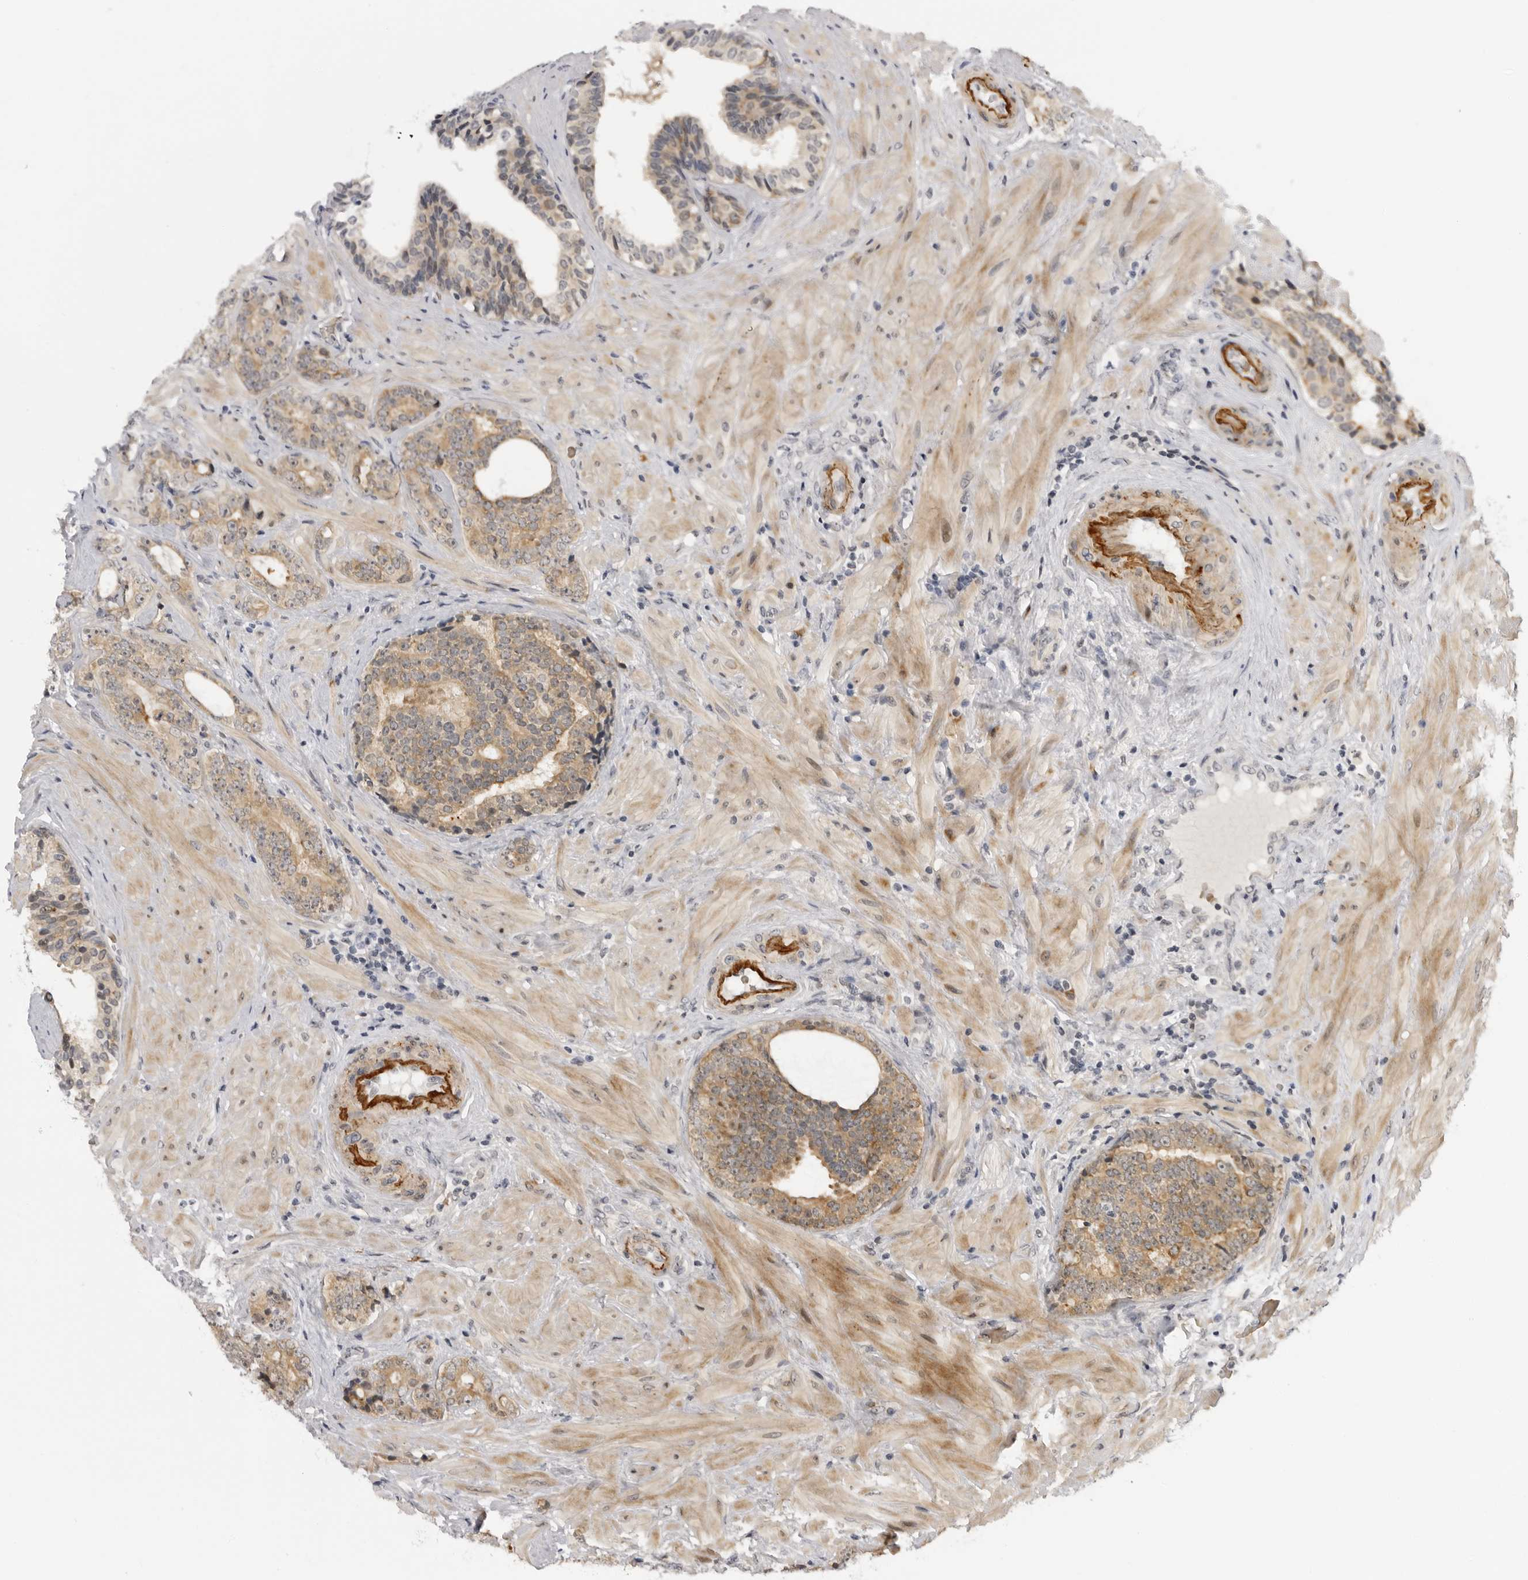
{"staining": {"intensity": "moderate", "quantity": ">75%", "location": "cytoplasmic/membranous"}, "tissue": "prostate cancer", "cell_type": "Tumor cells", "image_type": "cancer", "snomed": [{"axis": "morphology", "description": "Adenocarcinoma, High grade"}, {"axis": "topography", "description": "Prostate"}], "caption": "The immunohistochemical stain labels moderate cytoplasmic/membranous staining in tumor cells of high-grade adenocarcinoma (prostate) tissue.", "gene": "ALPK2", "patient": {"sex": "male", "age": 56}}